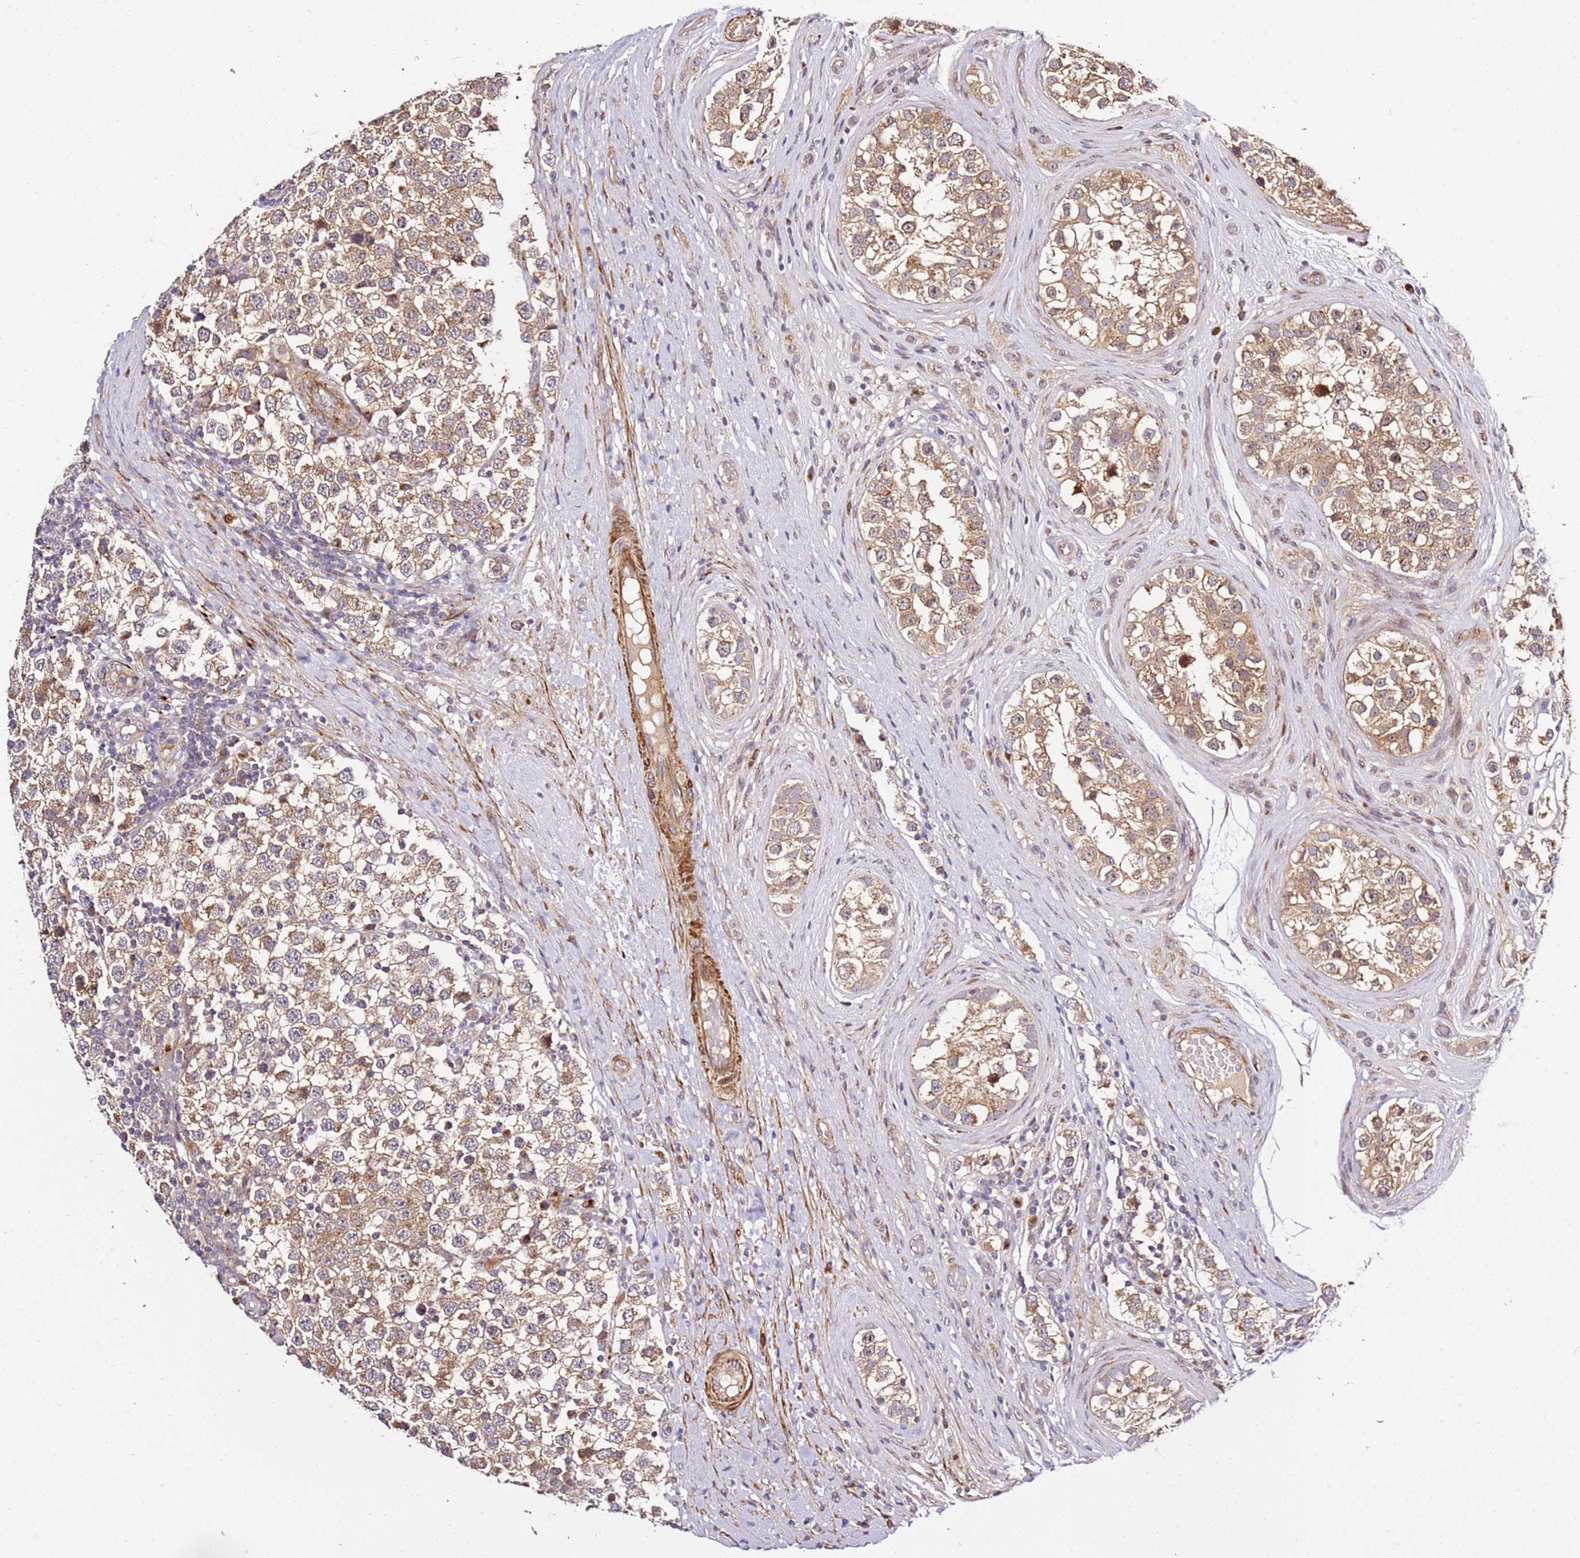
{"staining": {"intensity": "moderate", "quantity": ">75%", "location": "cytoplasmic/membranous"}, "tissue": "testis cancer", "cell_type": "Tumor cells", "image_type": "cancer", "snomed": [{"axis": "morphology", "description": "Seminoma, NOS"}, {"axis": "topography", "description": "Testis"}], "caption": "The micrograph exhibits a brown stain indicating the presence of a protein in the cytoplasmic/membranous of tumor cells in testis cancer.", "gene": "PVRIG", "patient": {"sex": "male", "age": 34}}